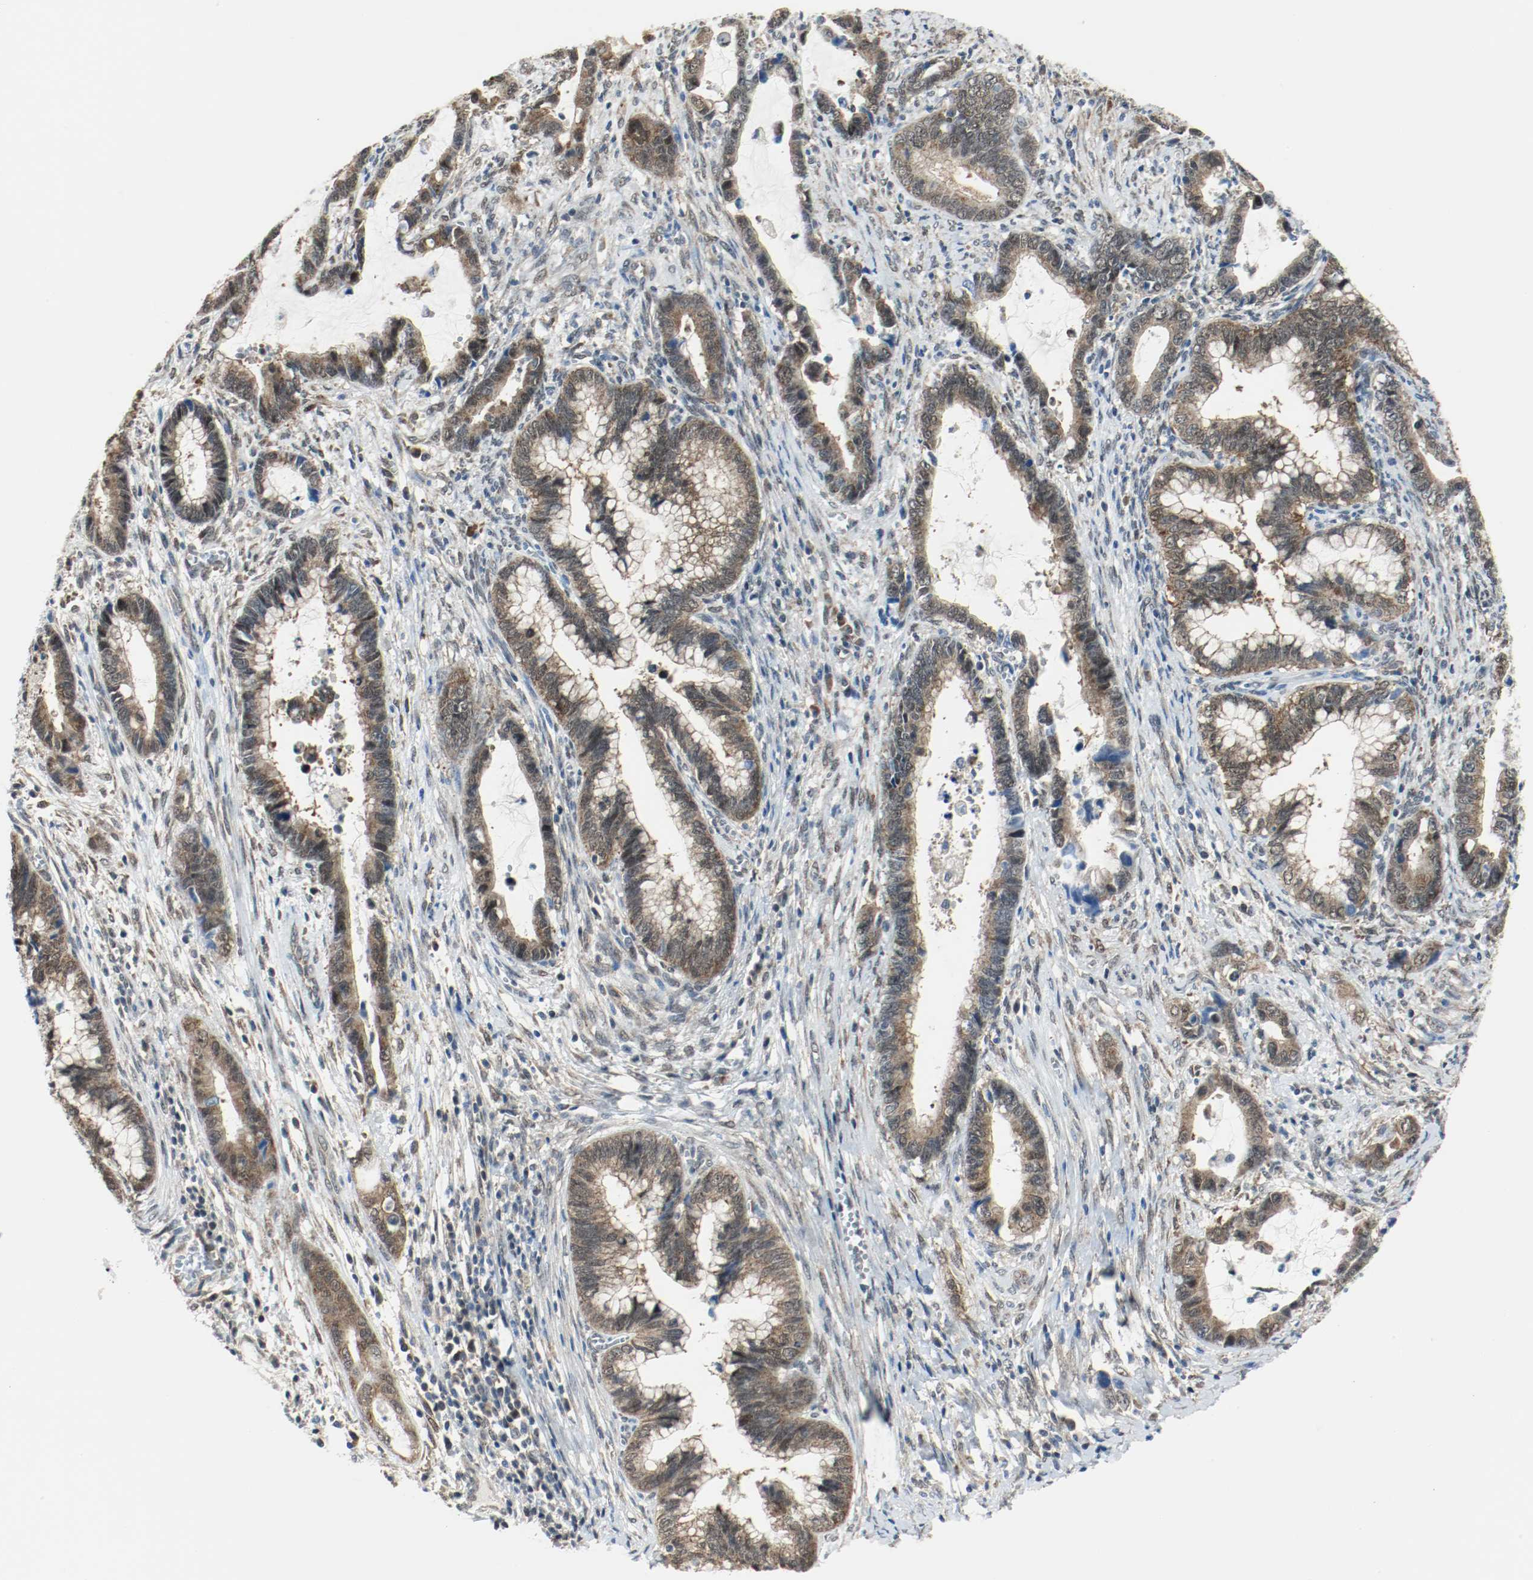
{"staining": {"intensity": "moderate", "quantity": ">75%", "location": "cytoplasmic/membranous,nuclear"}, "tissue": "cervical cancer", "cell_type": "Tumor cells", "image_type": "cancer", "snomed": [{"axis": "morphology", "description": "Adenocarcinoma, NOS"}, {"axis": "topography", "description": "Cervix"}], "caption": "Moderate cytoplasmic/membranous and nuclear protein positivity is present in about >75% of tumor cells in cervical adenocarcinoma. Nuclei are stained in blue.", "gene": "PPME1", "patient": {"sex": "female", "age": 44}}